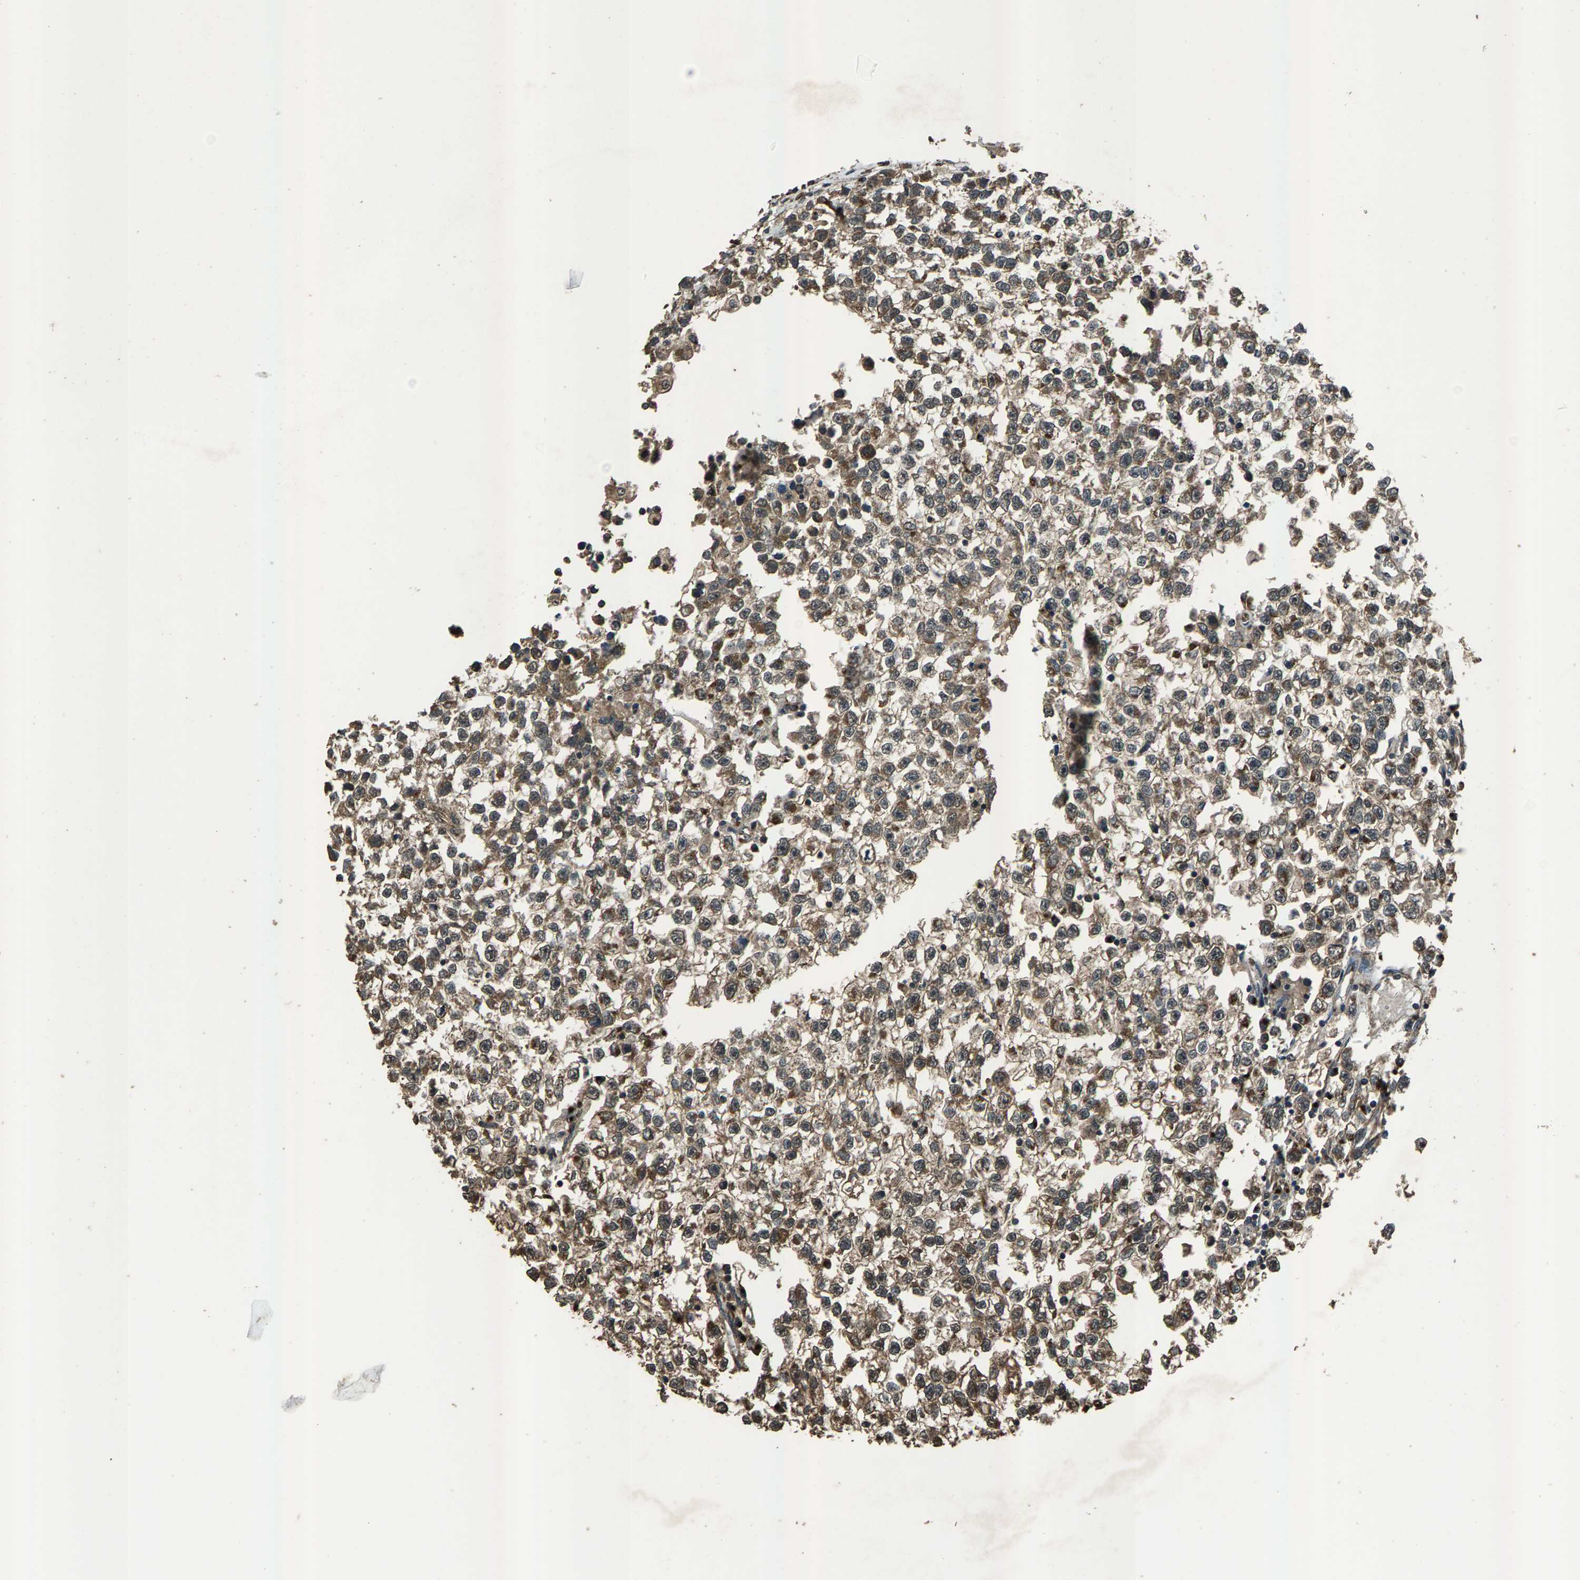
{"staining": {"intensity": "moderate", "quantity": ">75%", "location": "cytoplasmic/membranous"}, "tissue": "testis cancer", "cell_type": "Tumor cells", "image_type": "cancer", "snomed": [{"axis": "morphology", "description": "Seminoma, NOS"}, {"axis": "morphology", "description": "Carcinoma, Embryonal, NOS"}, {"axis": "topography", "description": "Testis"}], "caption": "An immunohistochemistry (IHC) image of tumor tissue is shown. Protein staining in brown shows moderate cytoplasmic/membranous positivity in testis cancer within tumor cells.", "gene": "SLC38A10", "patient": {"sex": "male", "age": 51}}